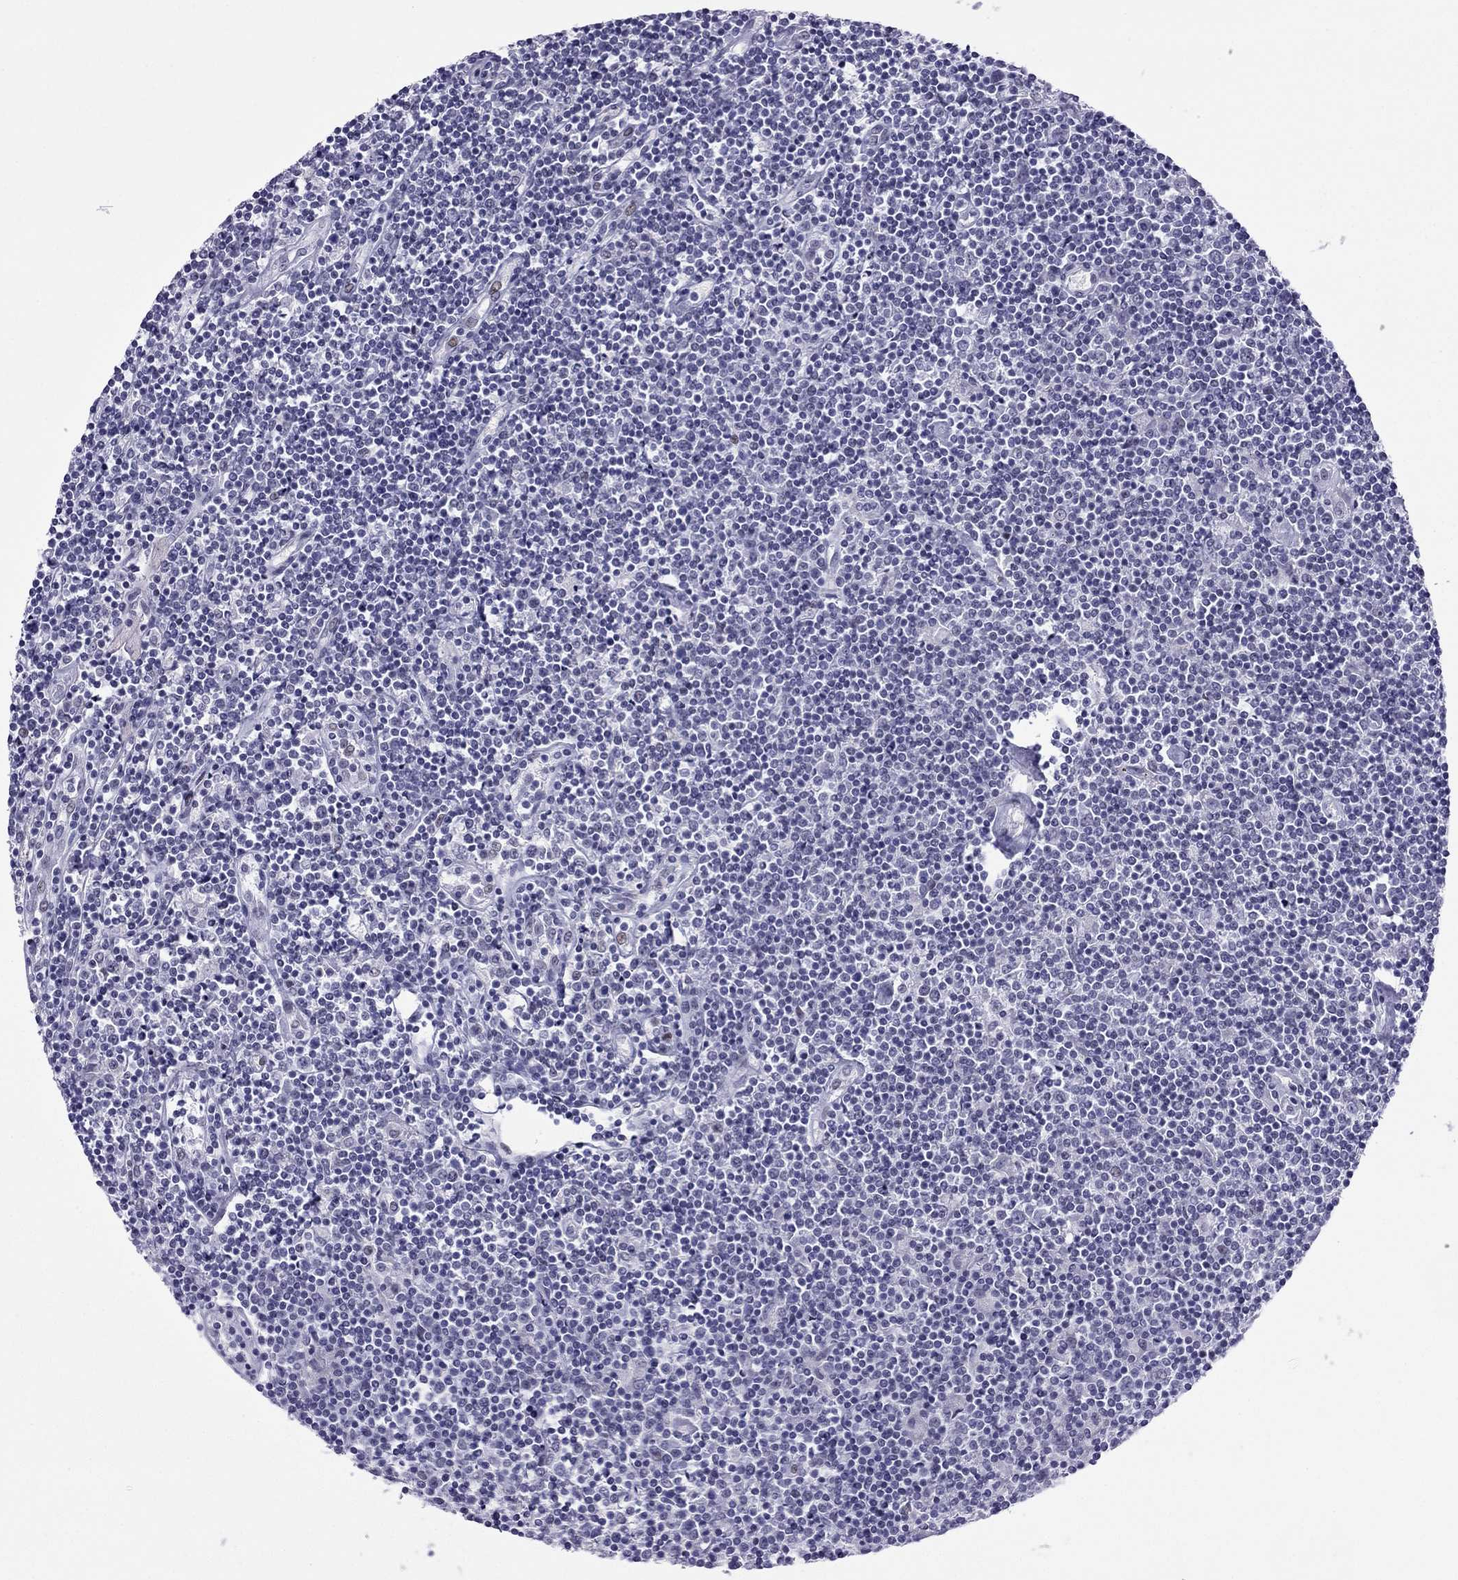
{"staining": {"intensity": "negative", "quantity": "none", "location": "none"}, "tissue": "lymphoma", "cell_type": "Tumor cells", "image_type": "cancer", "snomed": [{"axis": "morphology", "description": "Hodgkin's disease, NOS"}, {"axis": "topography", "description": "Lymph node"}], "caption": "This is an IHC image of human lymphoma. There is no staining in tumor cells.", "gene": "MYLK3", "patient": {"sex": "male", "age": 40}}